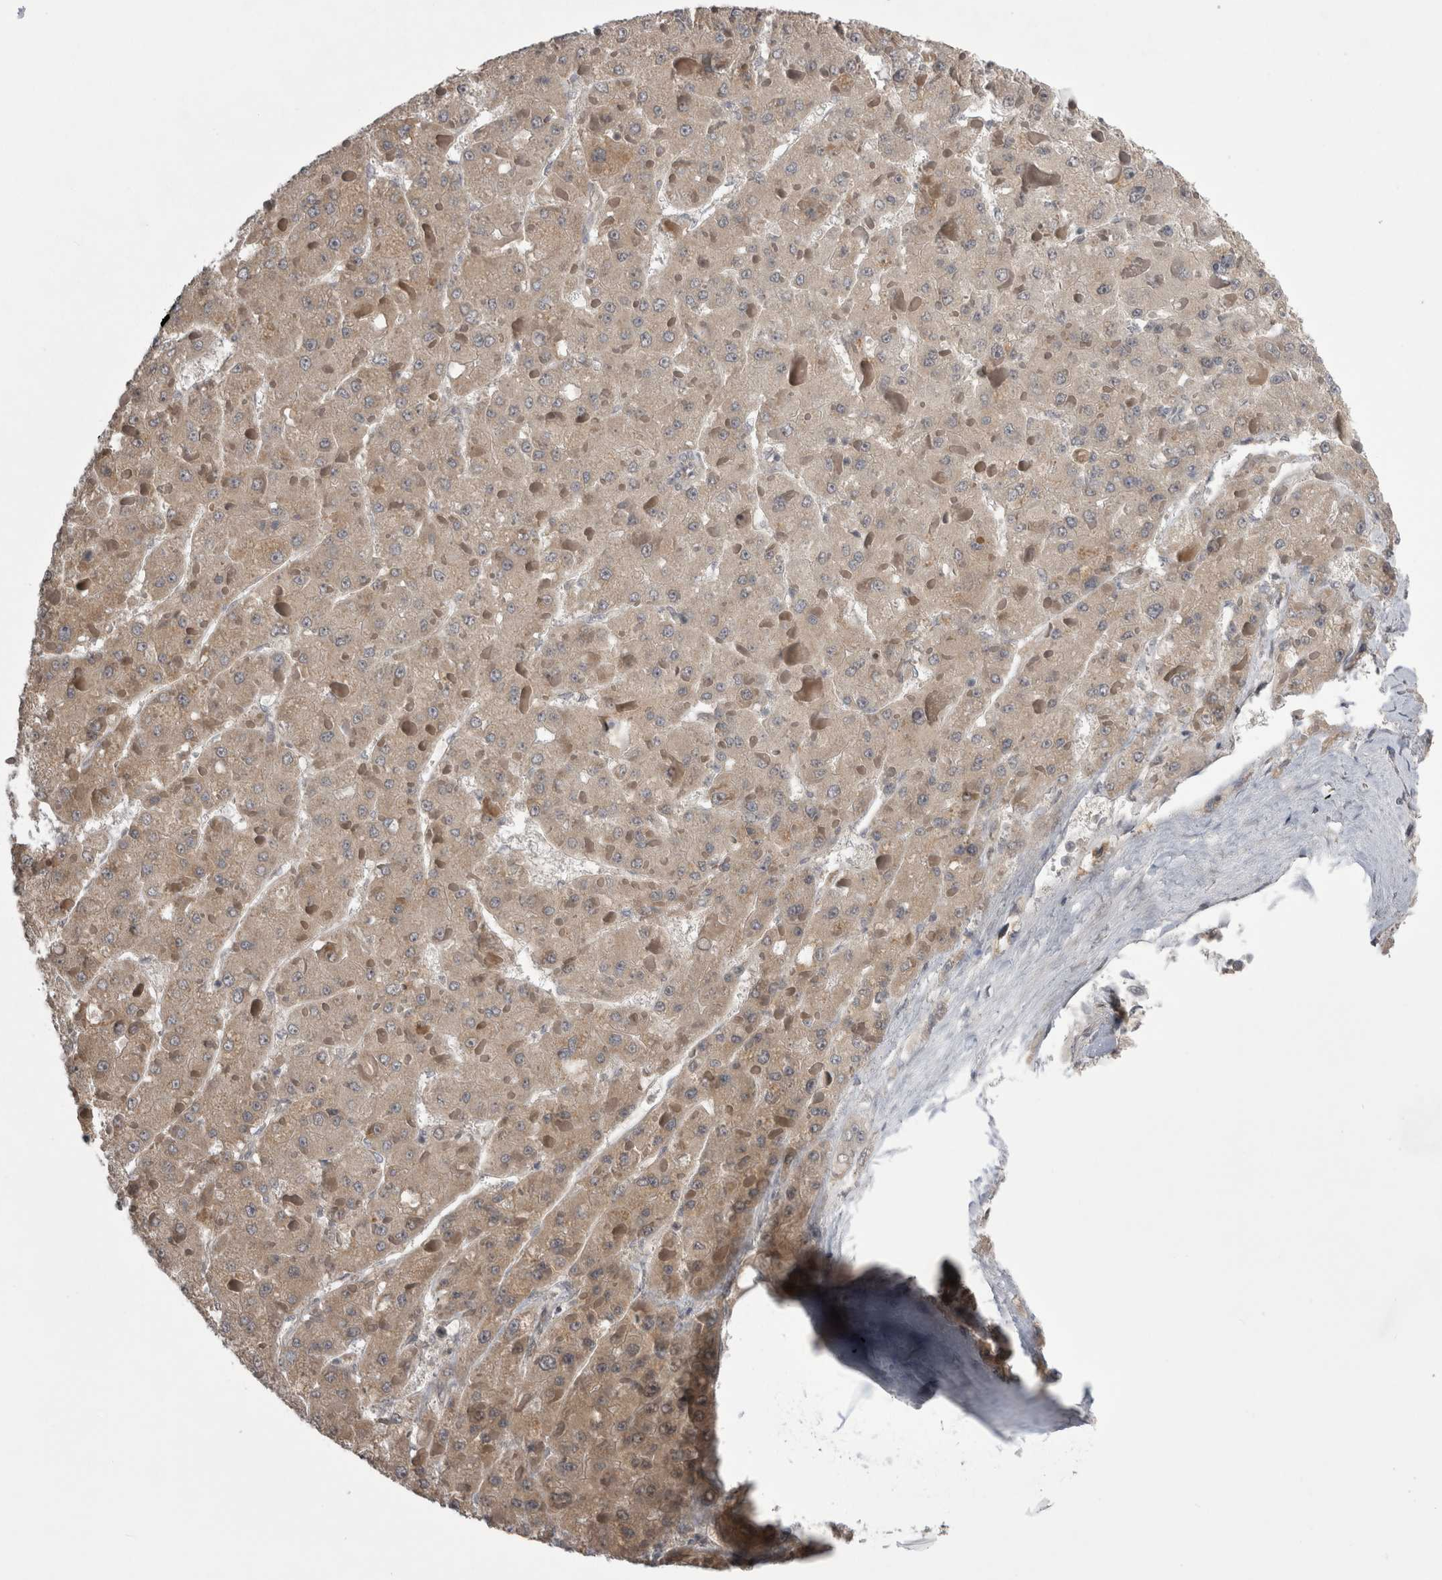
{"staining": {"intensity": "weak", "quantity": ">75%", "location": "cytoplasmic/membranous"}, "tissue": "liver cancer", "cell_type": "Tumor cells", "image_type": "cancer", "snomed": [{"axis": "morphology", "description": "Carcinoma, Hepatocellular, NOS"}, {"axis": "topography", "description": "Liver"}], "caption": "Immunohistochemical staining of human liver cancer (hepatocellular carcinoma) displays low levels of weak cytoplasmic/membranous protein staining in about >75% of tumor cells. The staining is performed using DAB (3,3'-diaminobenzidine) brown chromogen to label protein expression. The nuclei are counter-stained blue using hematoxylin.", "gene": "ARHGAP29", "patient": {"sex": "female", "age": 73}}